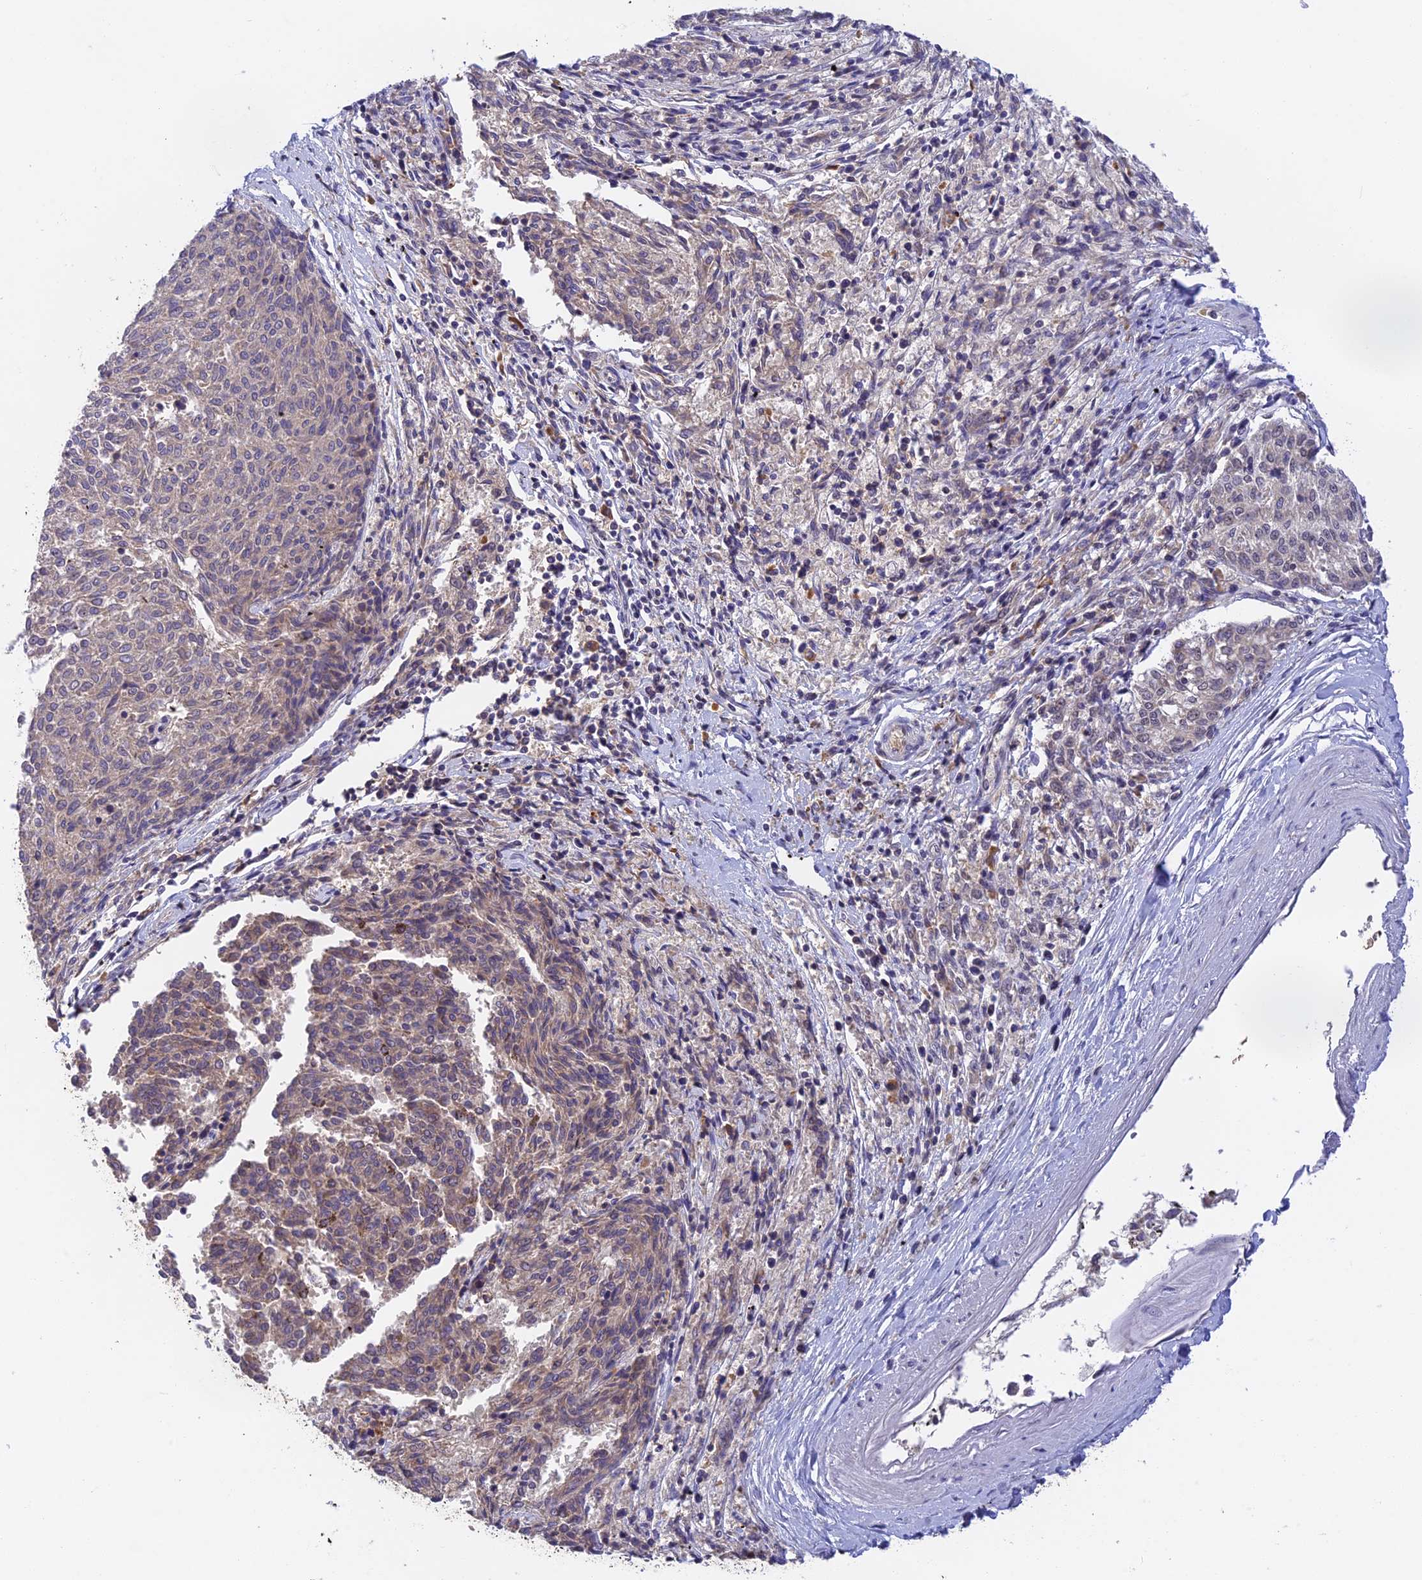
{"staining": {"intensity": "weak", "quantity": "<25%", "location": "cytoplasmic/membranous"}, "tissue": "melanoma", "cell_type": "Tumor cells", "image_type": "cancer", "snomed": [{"axis": "morphology", "description": "Malignant melanoma, NOS"}, {"axis": "topography", "description": "Skin"}], "caption": "Tumor cells are negative for protein expression in human melanoma.", "gene": "PEX16", "patient": {"sex": "female", "age": 72}}